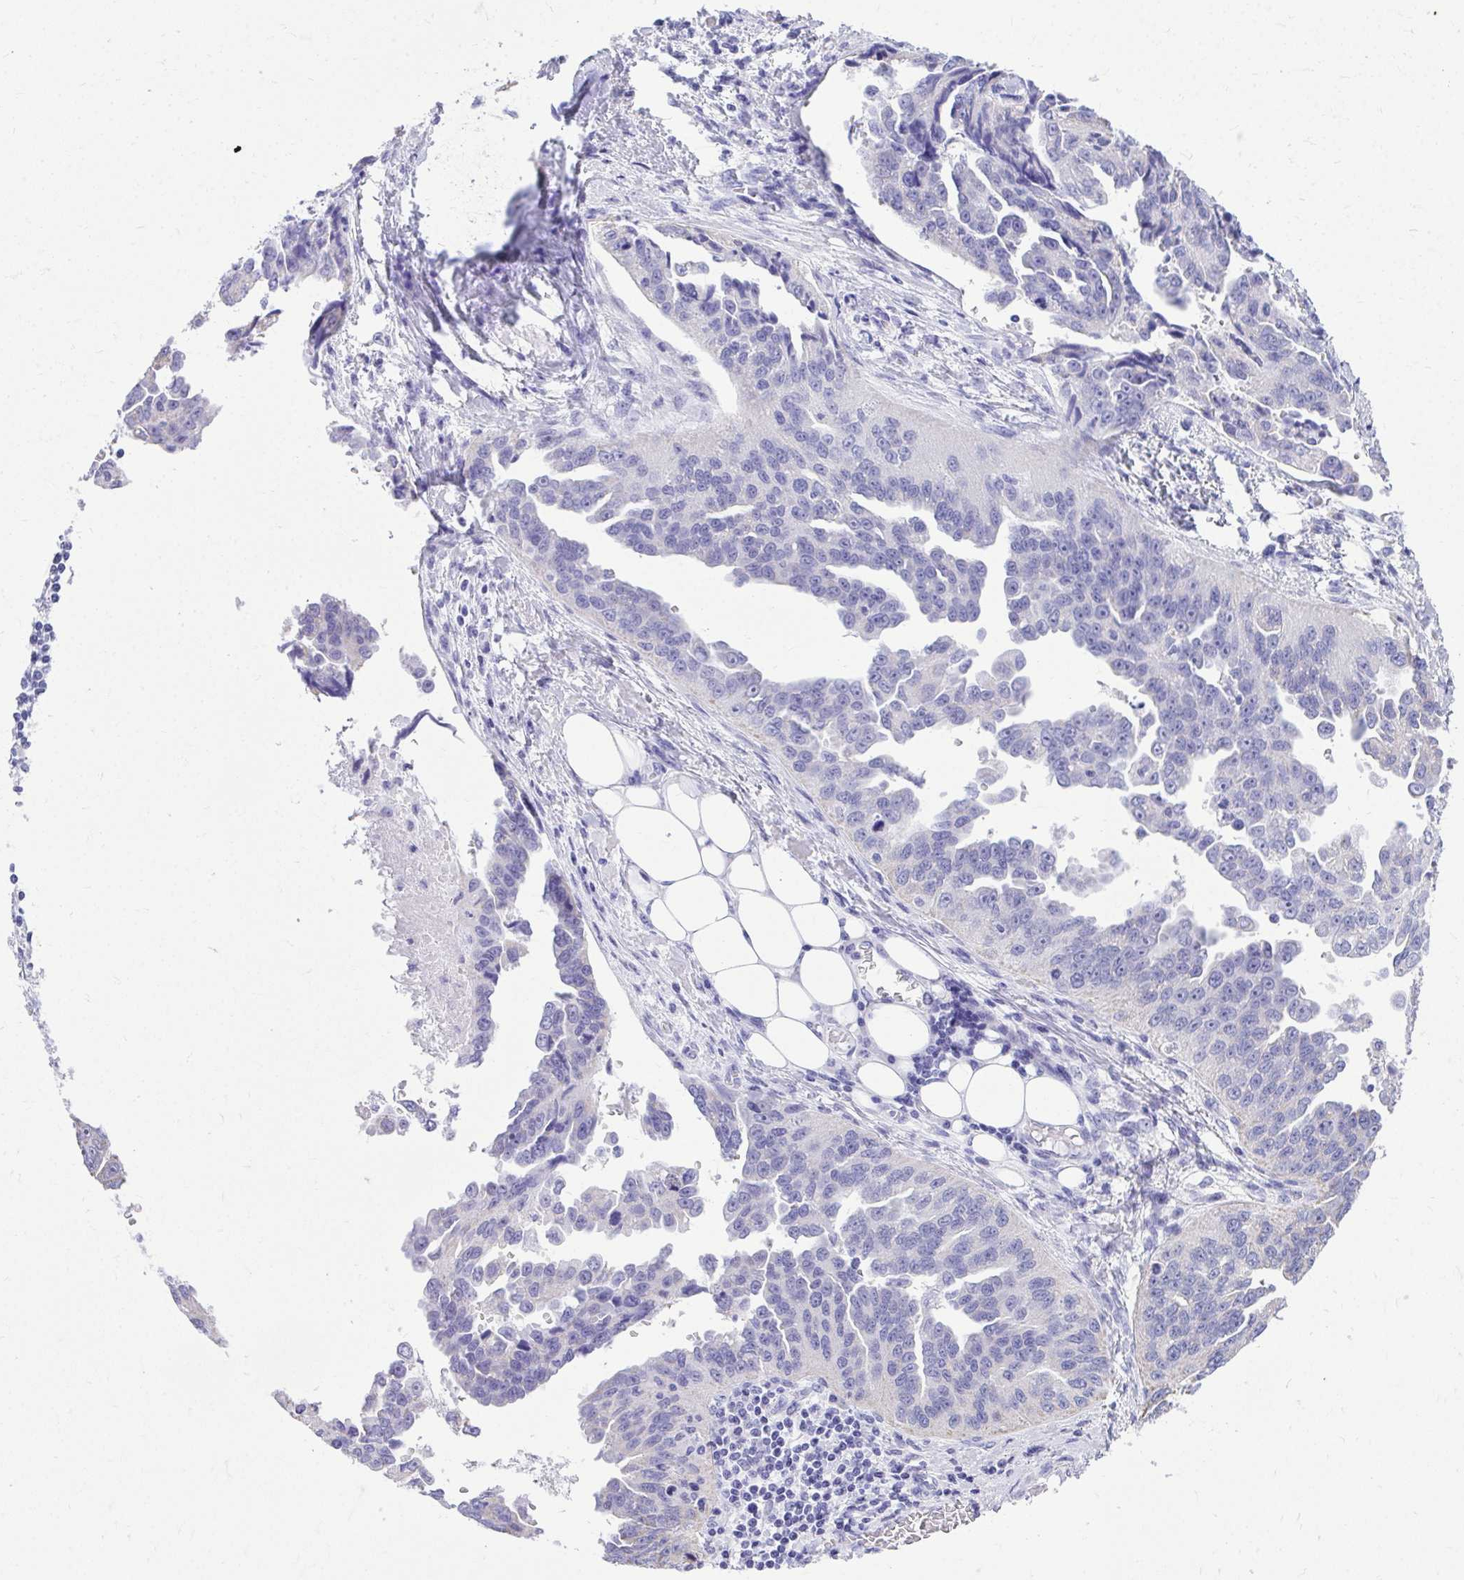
{"staining": {"intensity": "negative", "quantity": "none", "location": "none"}, "tissue": "ovarian cancer", "cell_type": "Tumor cells", "image_type": "cancer", "snomed": [{"axis": "morphology", "description": "Cystadenocarcinoma, serous, NOS"}, {"axis": "topography", "description": "Ovary"}], "caption": "A high-resolution photomicrograph shows IHC staining of ovarian cancer (serous cystadenocarcinoma), which reveals no significant staining in tumor cells. (DAB (3,3'-diaminobenzidine) immunohistochemistry, high magnification).", "gene": "RALYL", "patient": {"sex": "female", "age": 75}}